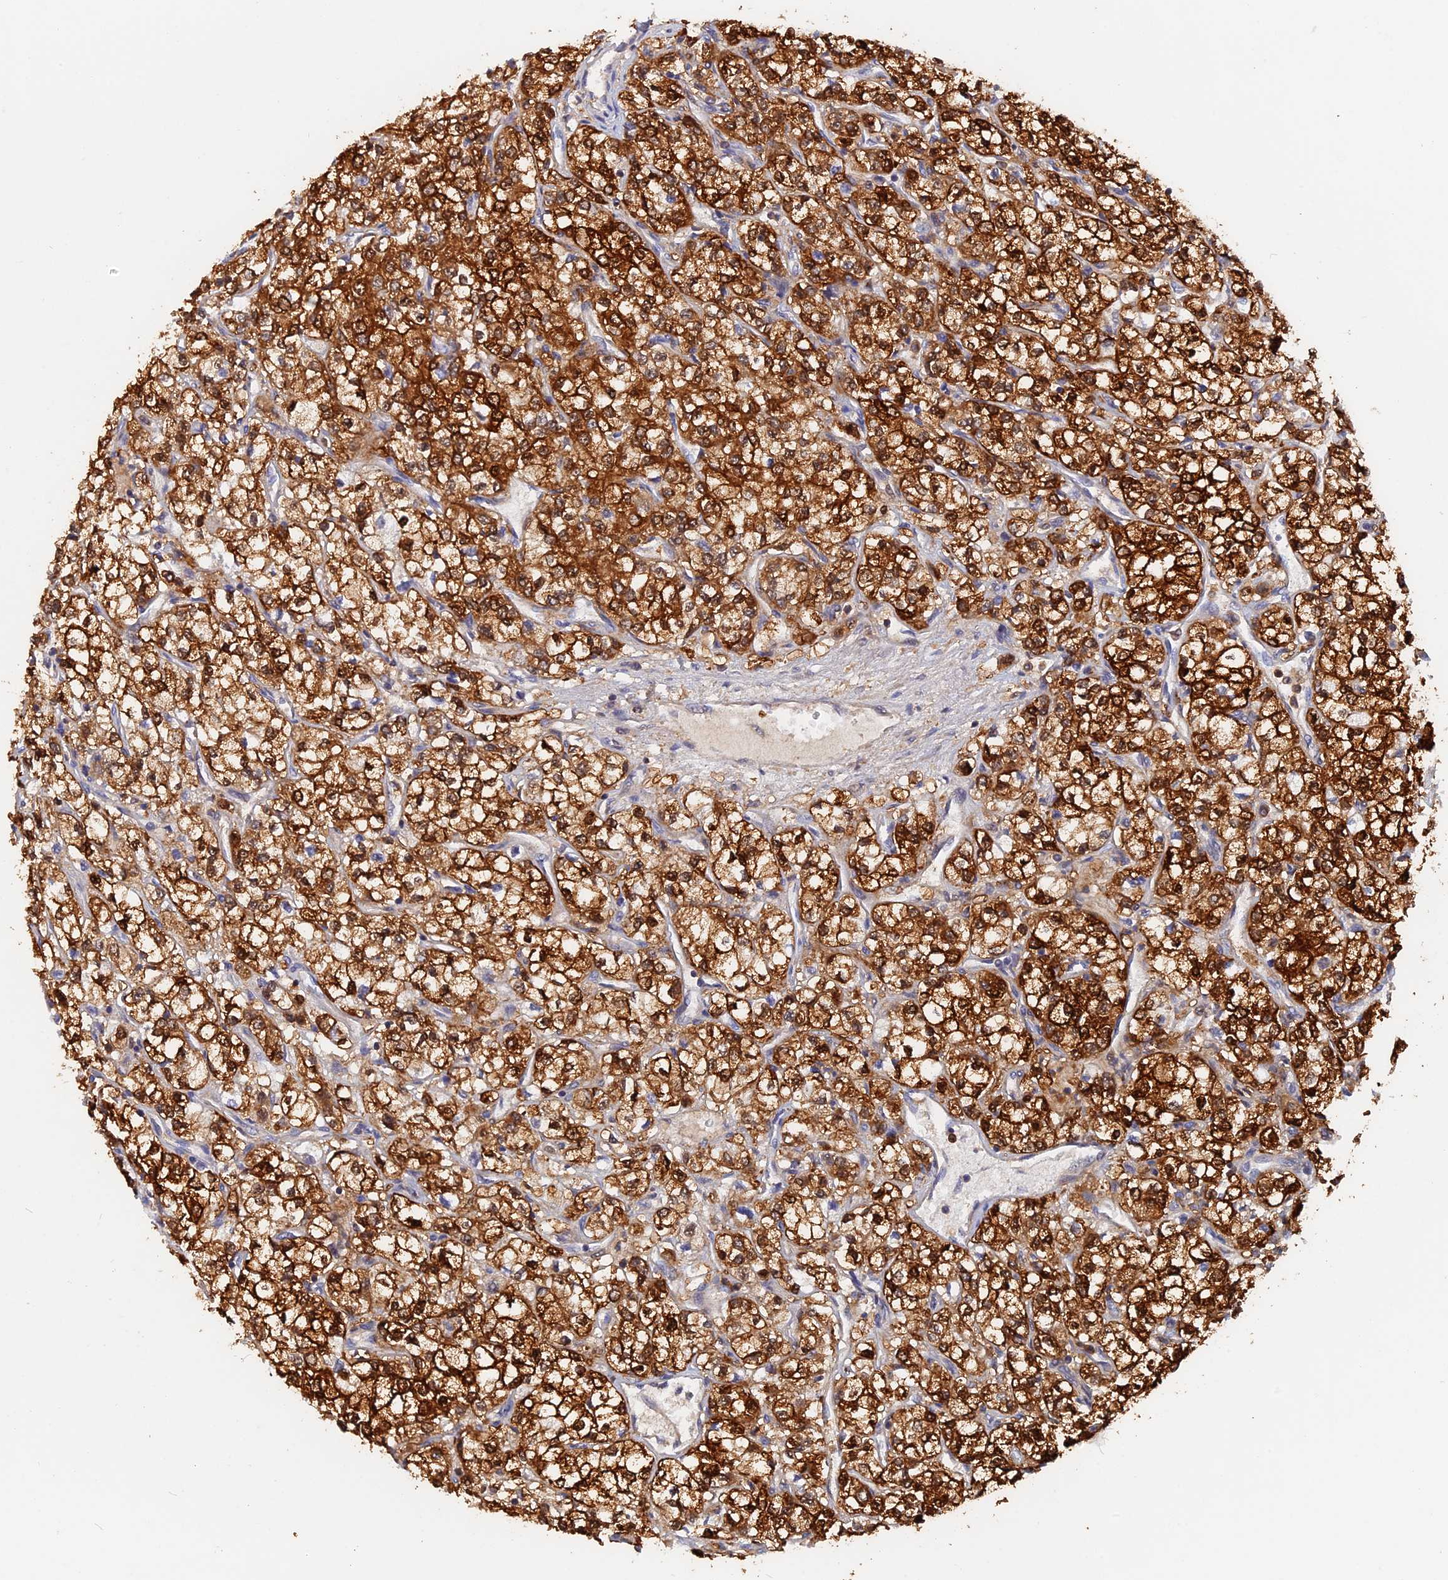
{"staining": {"intensity": "strong", "quantity": ">75%", "location": "cytoplasmic/membranous"}, "tissue": "renal cancer", "cell_type": "Tumor cells", "image_type": "cancer", "snomed": [{"axis": "morphology", "description": "Adenocarcinoma, NOS"}, {"axis": "topography", "description": "Kidney"}], "caption": "A high amount of strong cytoplasmic/membranous staining is seen in about >75% of tumor cells in renal adenocarcinoma tissue. (brown staining indicates protein expression, while blue staining denotes nuclei).", "gene": "BLVRA", "patient": {"sex": "male", "age": 80}}